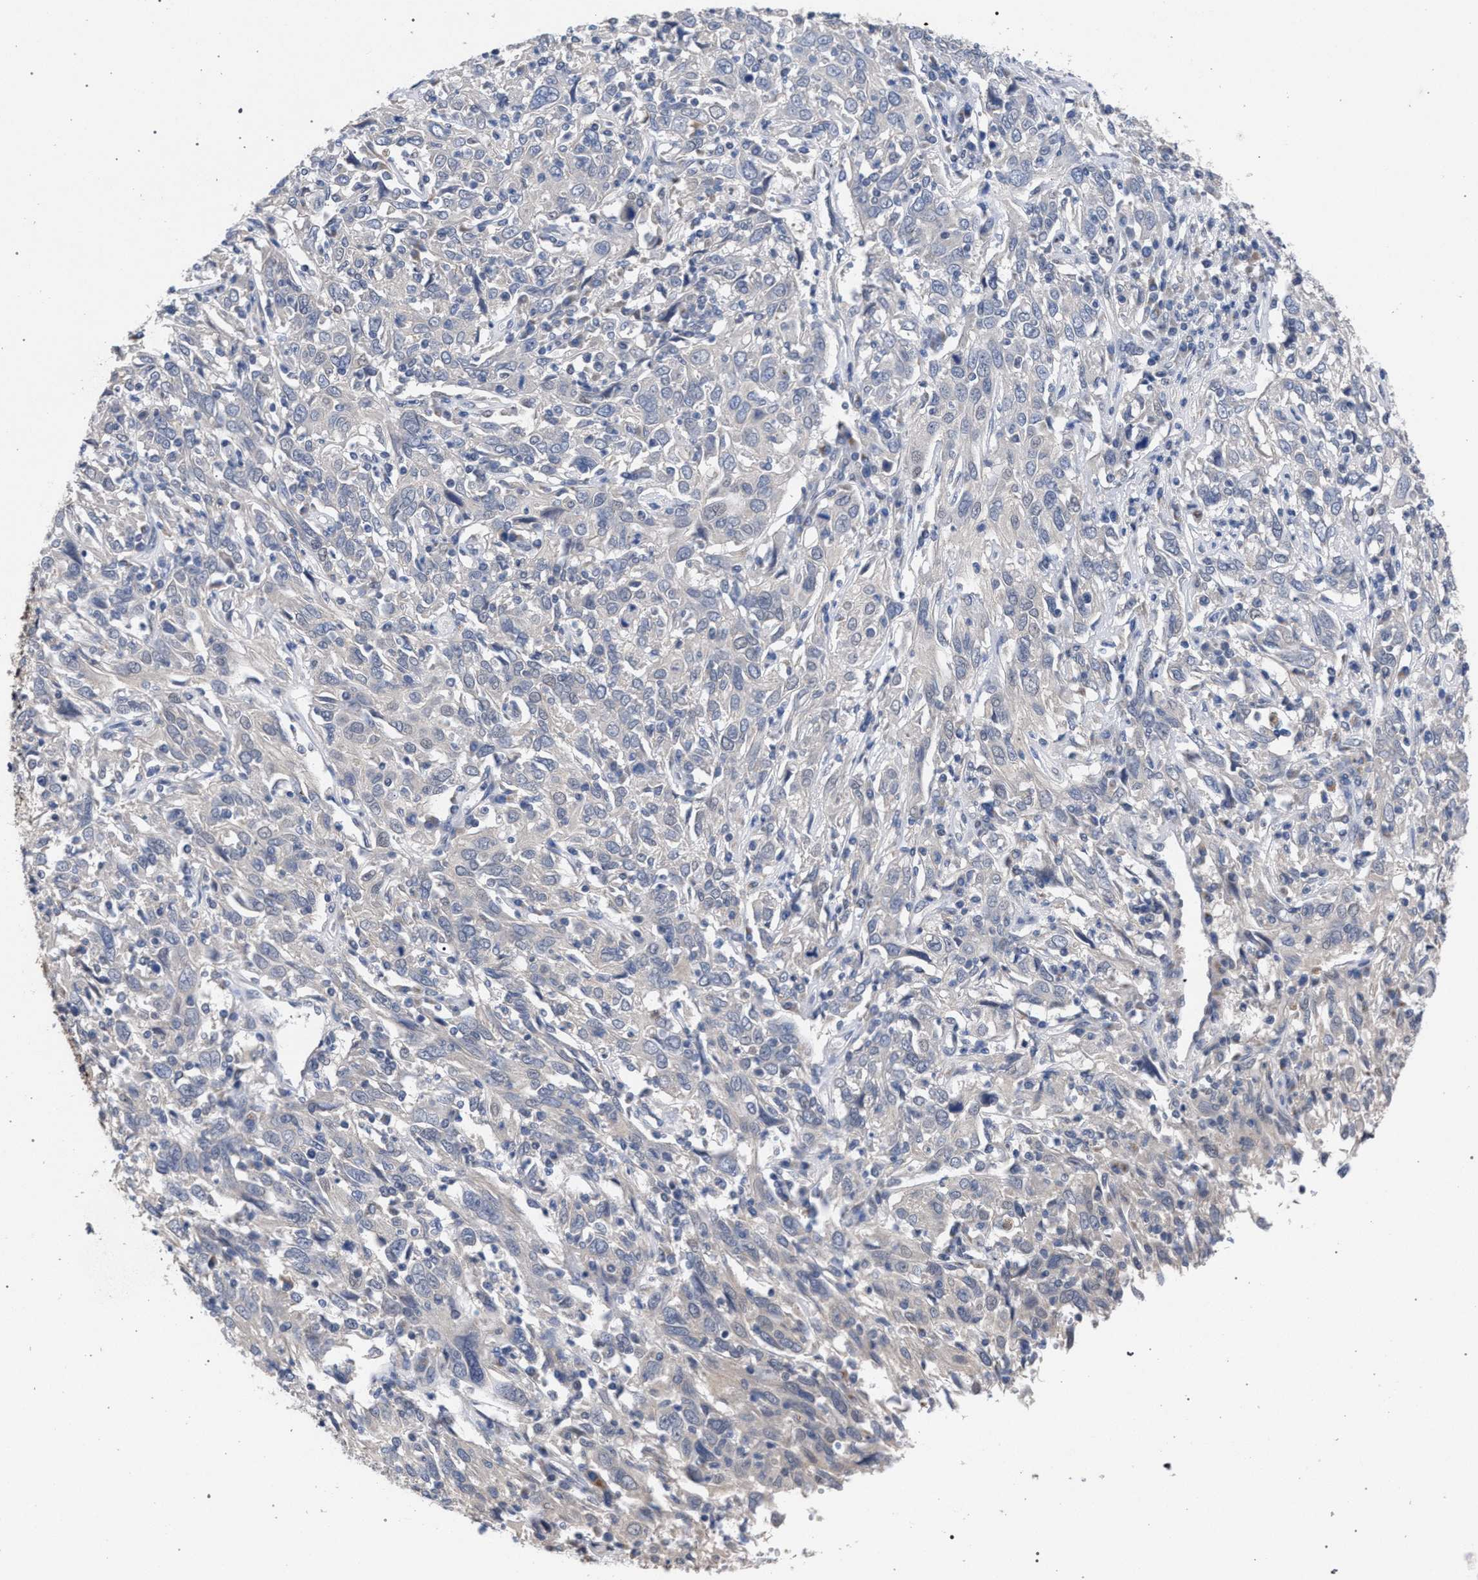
{"staining": {"intensity": "negative", "quantity": "none", "location": "none"}, "tissue": "cervical cancer", "cell_type": "Tumor cells", "image_type": "cancer", "snomed": [{"axis": "morphology", "description": "Squamous cell carcinoma, NOS"}, {"axis": "topography", "description": "Cervix"}], "caption": "A high-resolution histopathology image shows IHC staining of cervical squamous cell carcinoma, which exhibits no significant staining in tumor cells.", "gene": "GOLGA2", "patient": {"sex": "female", "age": 46}}